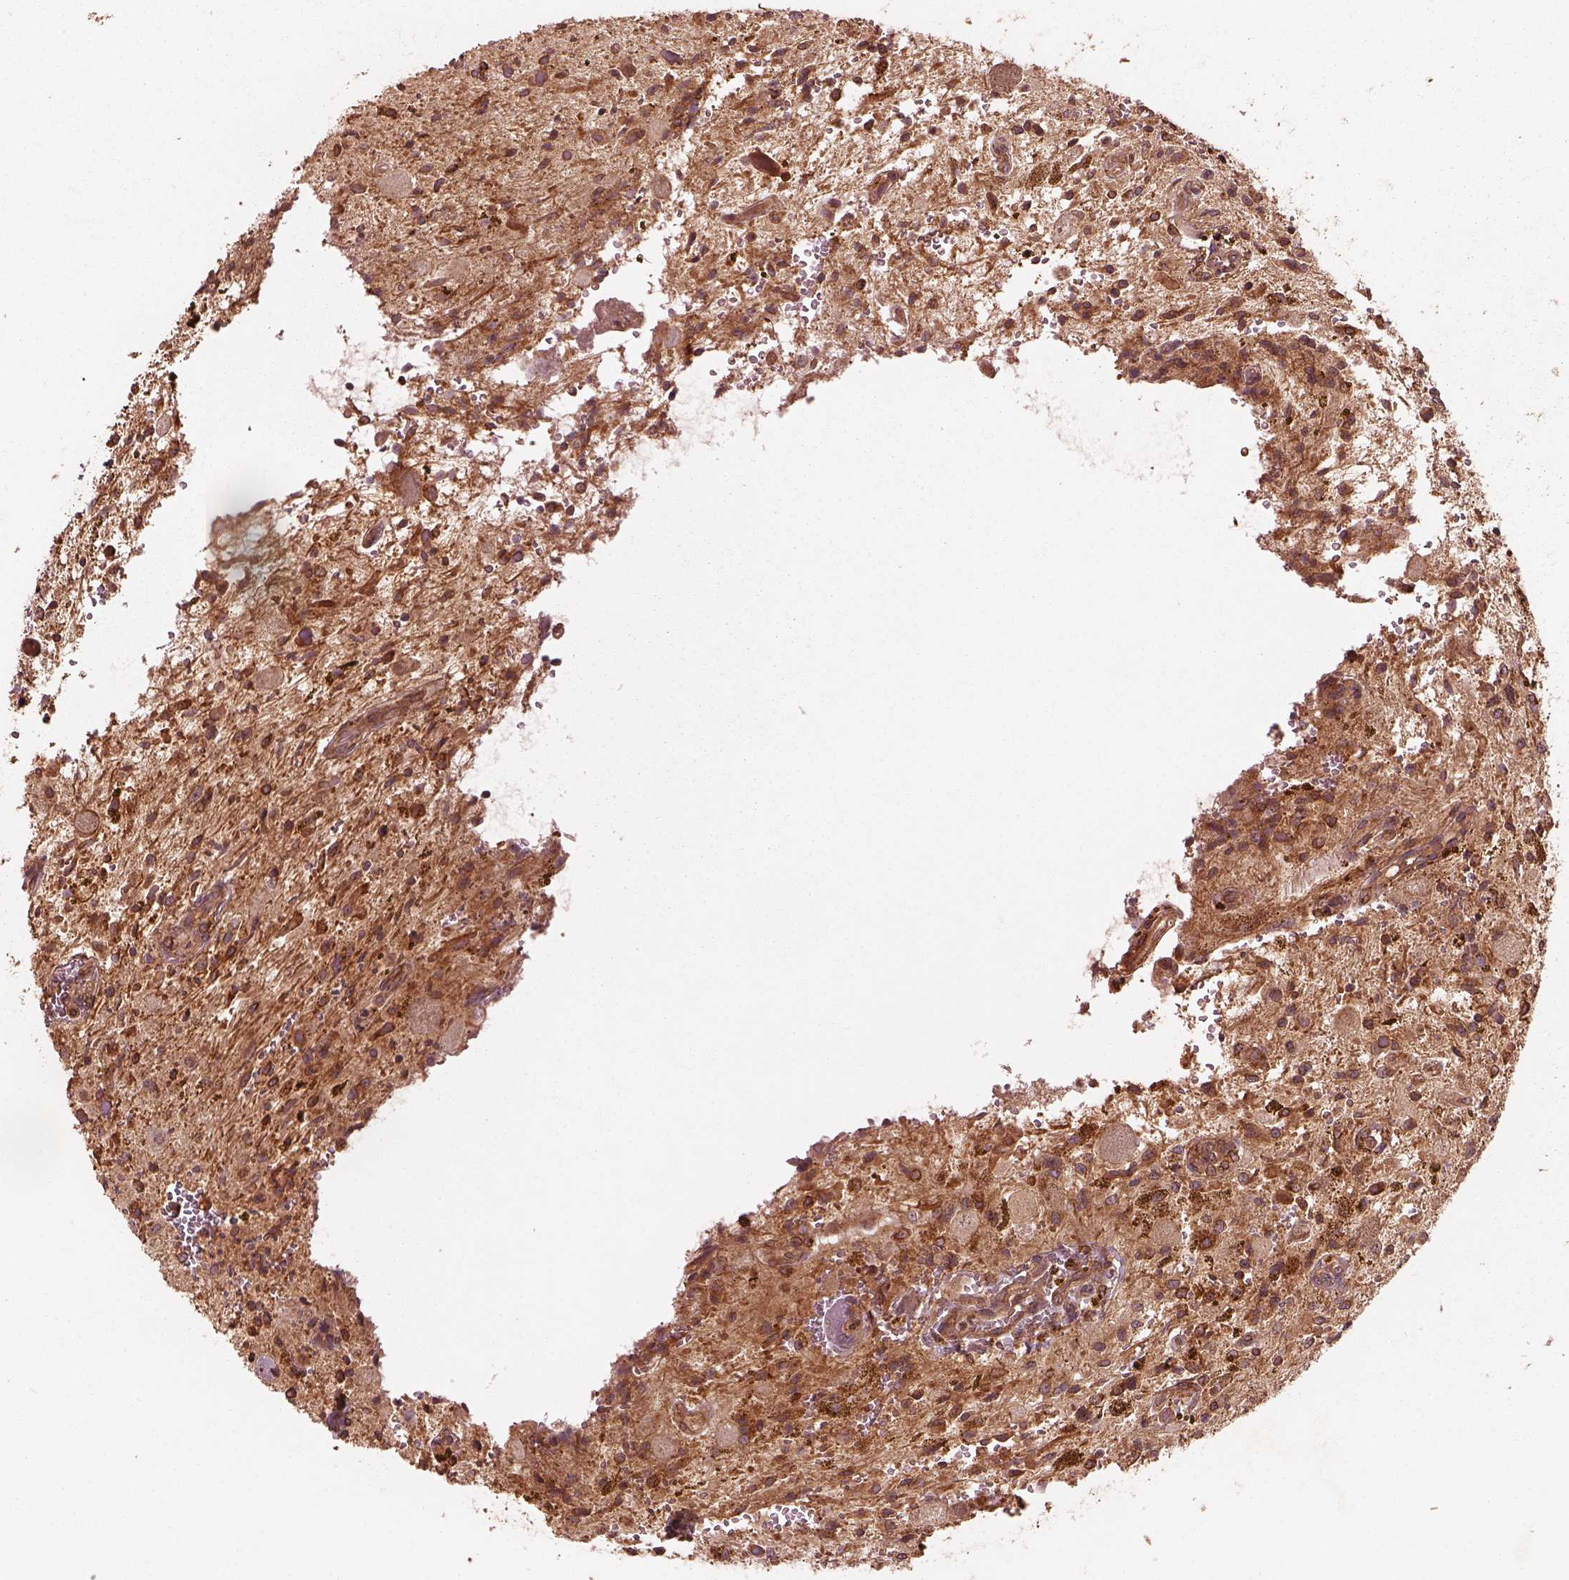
{"staining": {"intensity": "moderate", "quantity": ">75%", "location": "cytoplasmic/membranous"}, "tissue": "glioma", "cell_type": "Tumor cells", "image_type": "cancer", "snomed": [{"axis": "morphology", "description": "Glioma, malignant, Low grade"}, {"axis": "topography", "description": "Cerebellum"}], "caption": "Tumor cells show moderate cytoplasmic/membranous staining in about >75% of cells in glioma.", "gene": "PIK3R2", "patient": {"sex": "female", "age": 14}}